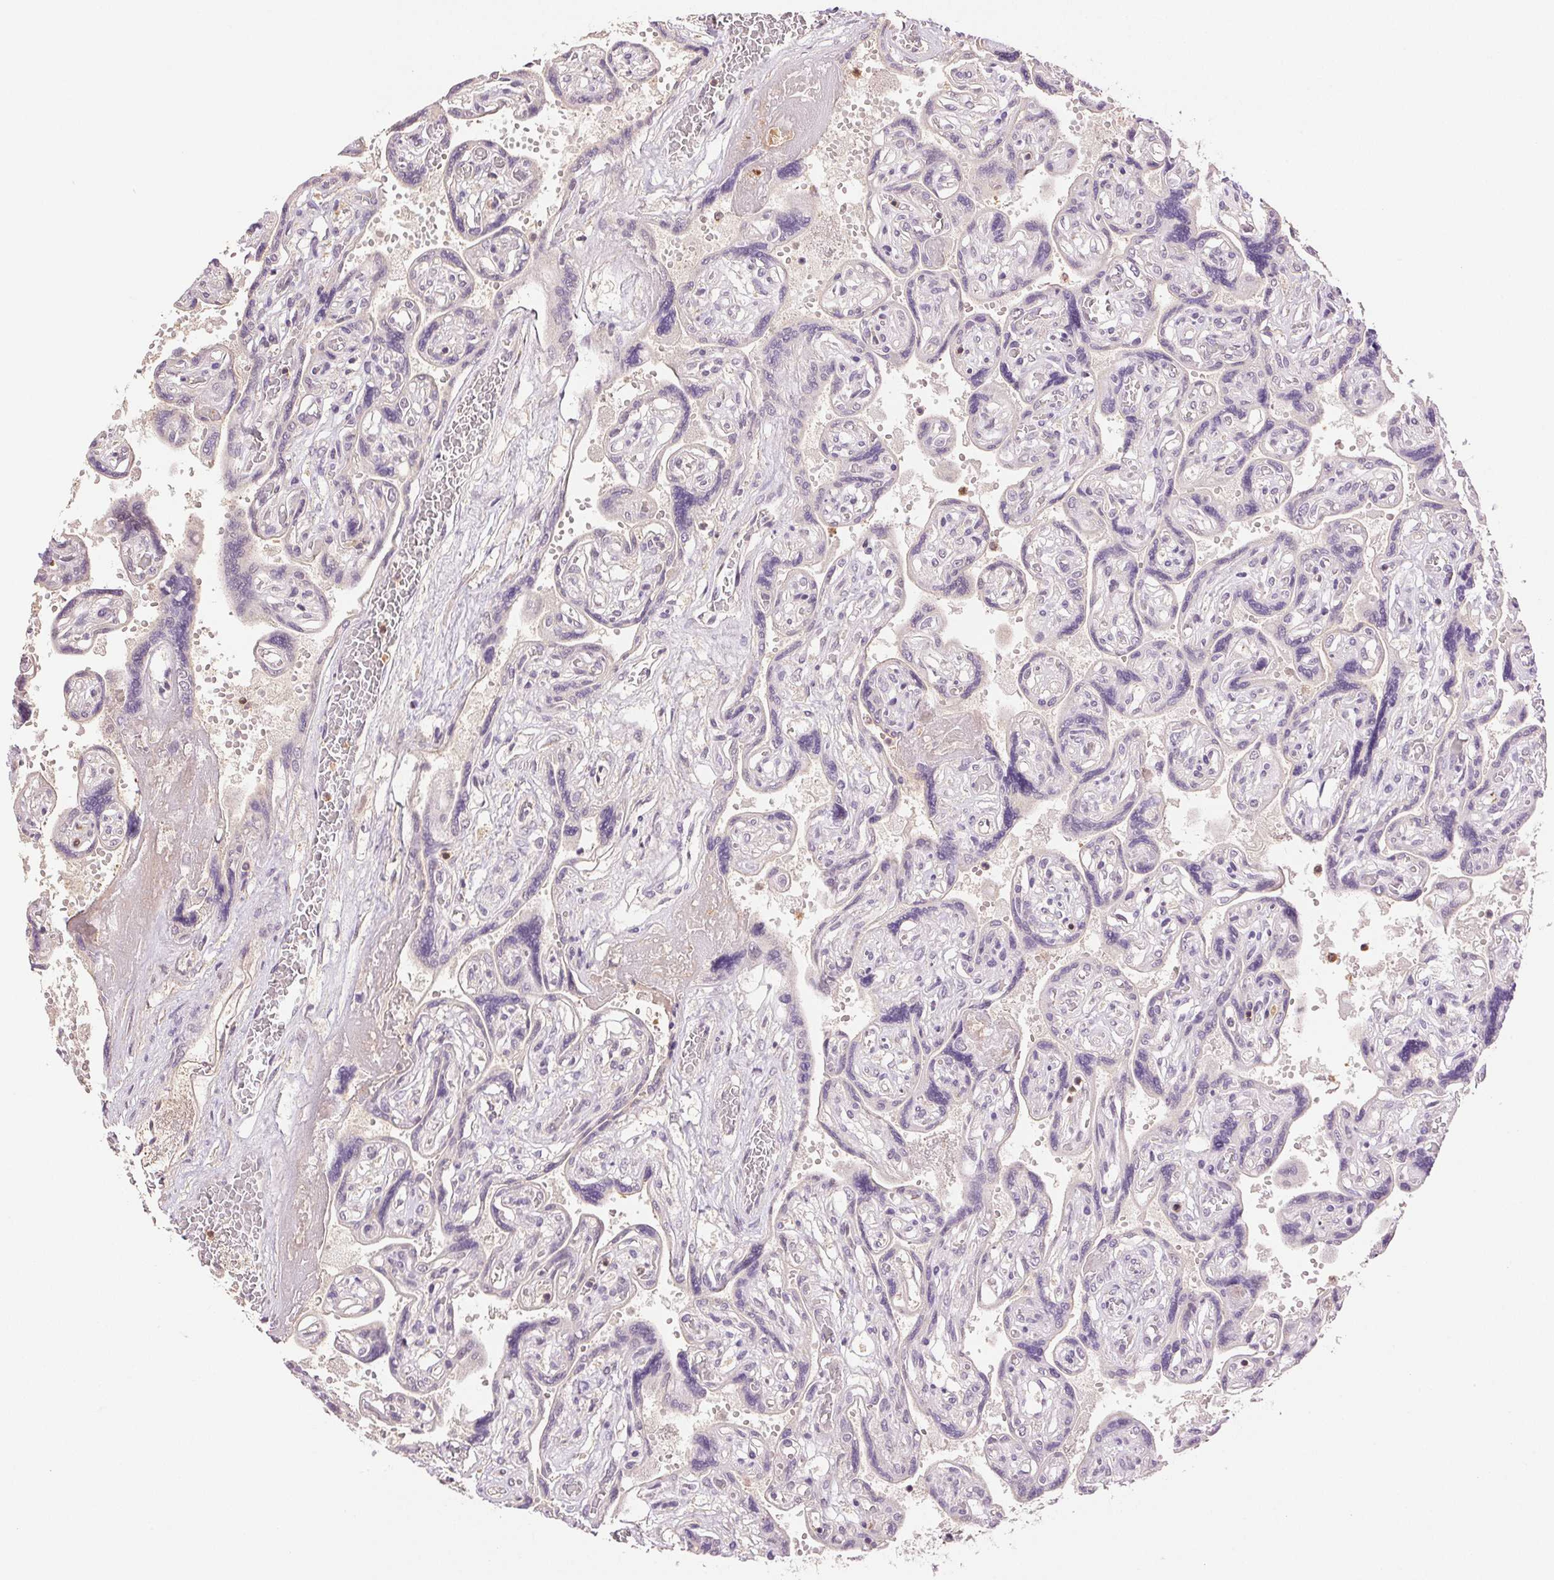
{"staining": {"intensity": "negative", "quantity": "none", "location": "none"}, "tissue": "placenta", "cell_type": "Decidual cells", "image_type": "normal", "snomed": [{"axis": "morphology", "description": "Normal tissue, NOS"}, {"axis": "topography", "description": "Placenta"}], "caption": "IHC photomicrograph of normal placenta: placenta stained with DAB exhibits no significant protein expression in decidual cells. (DAB (3,3'-diaminobenzidine) immunohistochemistry (IHC) visualized using brightfield microscopy, high magnification).", "gene": "TMEM253", "patient": {"sex": "female", "age": 32}}